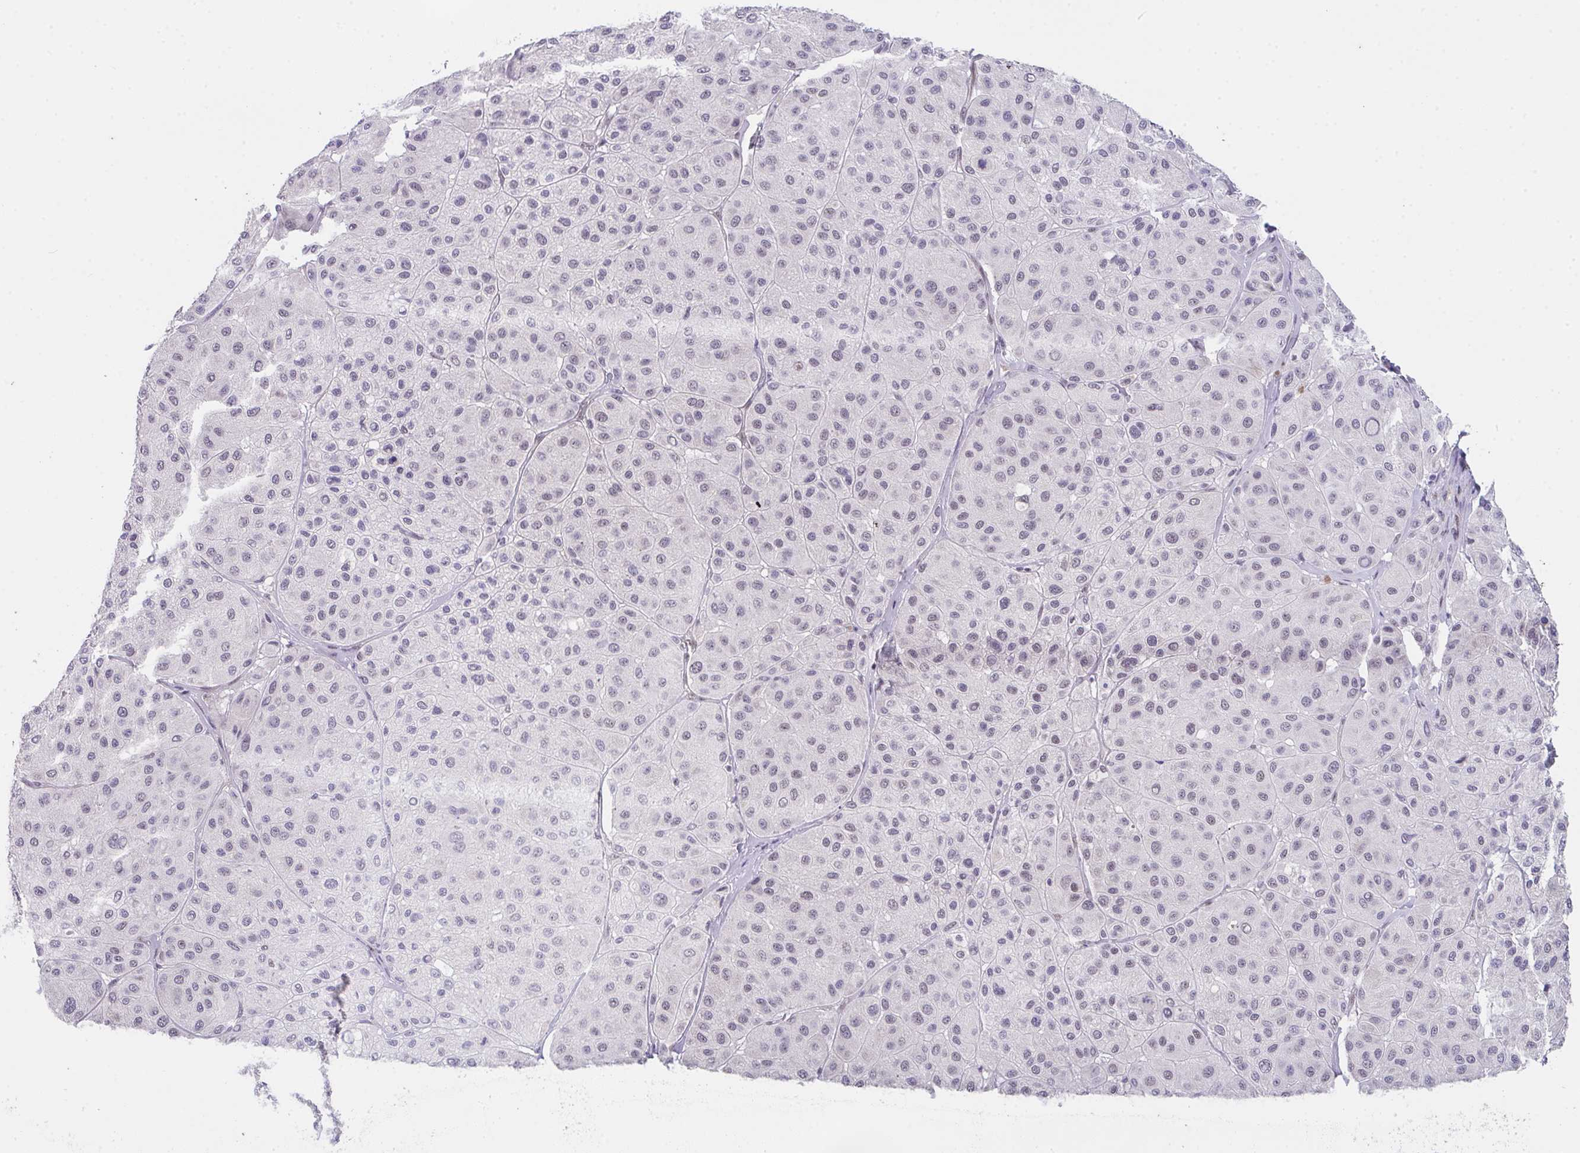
{"staining": {"intensity": "negative", "quantity": "none", "location": "none"}, "tissue": "melanoma", "cell_type": "Tumor cells", "image_type": "cancer", "snomed": [{"axis": "morphology", "description": "Malignant melanoma, Metastatic site"}, {"axis": "topography", "description": "Smooth muscle"}], "caption": "The immunohistochemistry (IHC) image has no significant expression in tumor cells of malignant melanoma (metastatic site) tissue.", "gene": "RBBP6", "patient": {"sex": "male", "age": 41}}